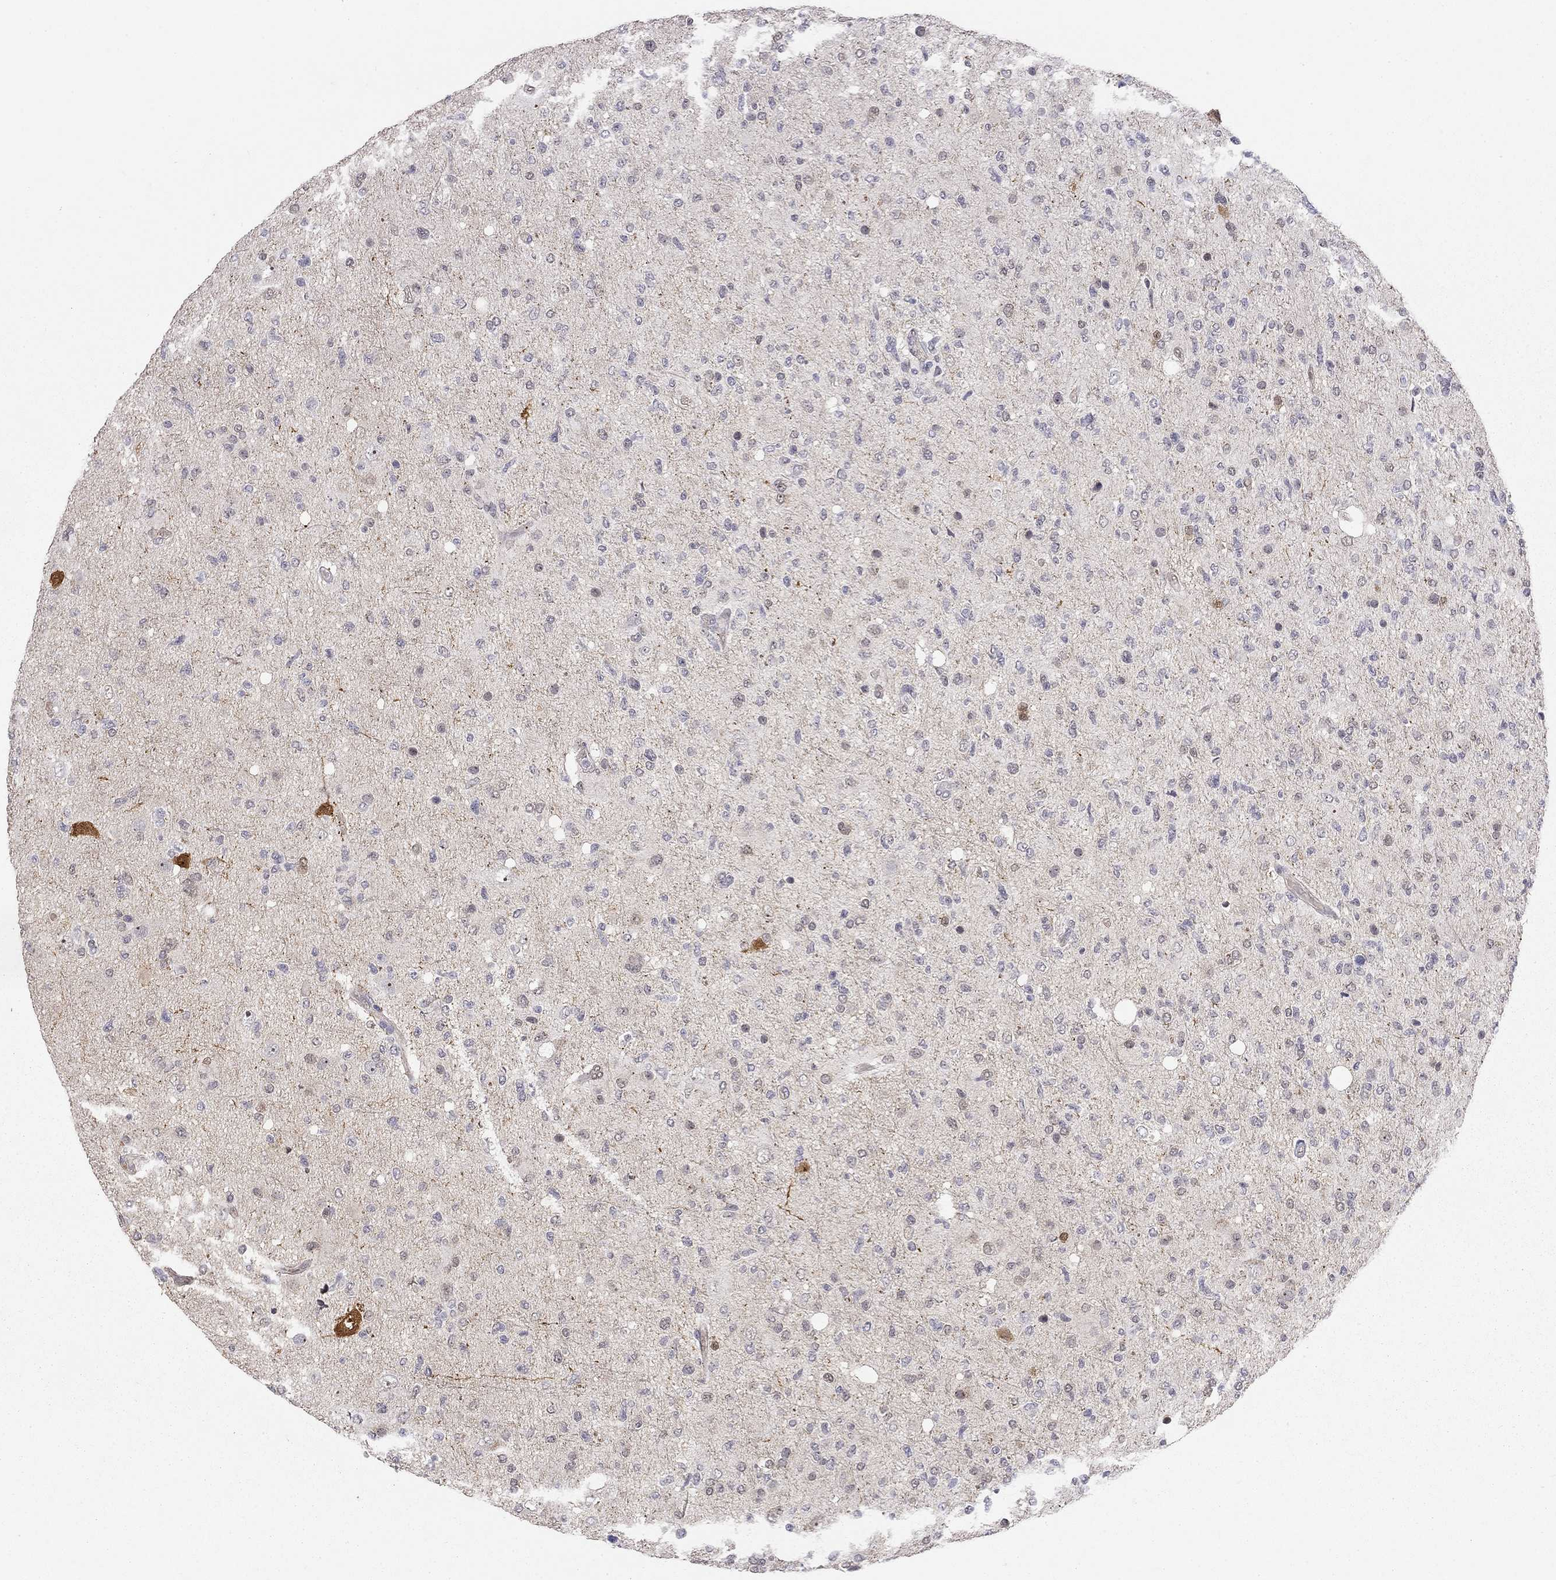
{"staining": {"intensity": "negative", "quantity": "none", "location": "none"}, "tissue": "glioma", "cell_type": "Tumor cells", "image_type": "cancer", "snomed": [{"axis": "morphology", "description": "Glioma, malignant, High grade"}, {"axis": "topography", "description": "Cerebral cortex"}], "caption": "This histopathology image is of glioma stained with immunohistochemistry to label a protein in brown with the nuclei are counter-stained blue. There is no positivity in tumor cells.", "gene": "STXBP6", "patient": {"sex": "male", "age": 70}}